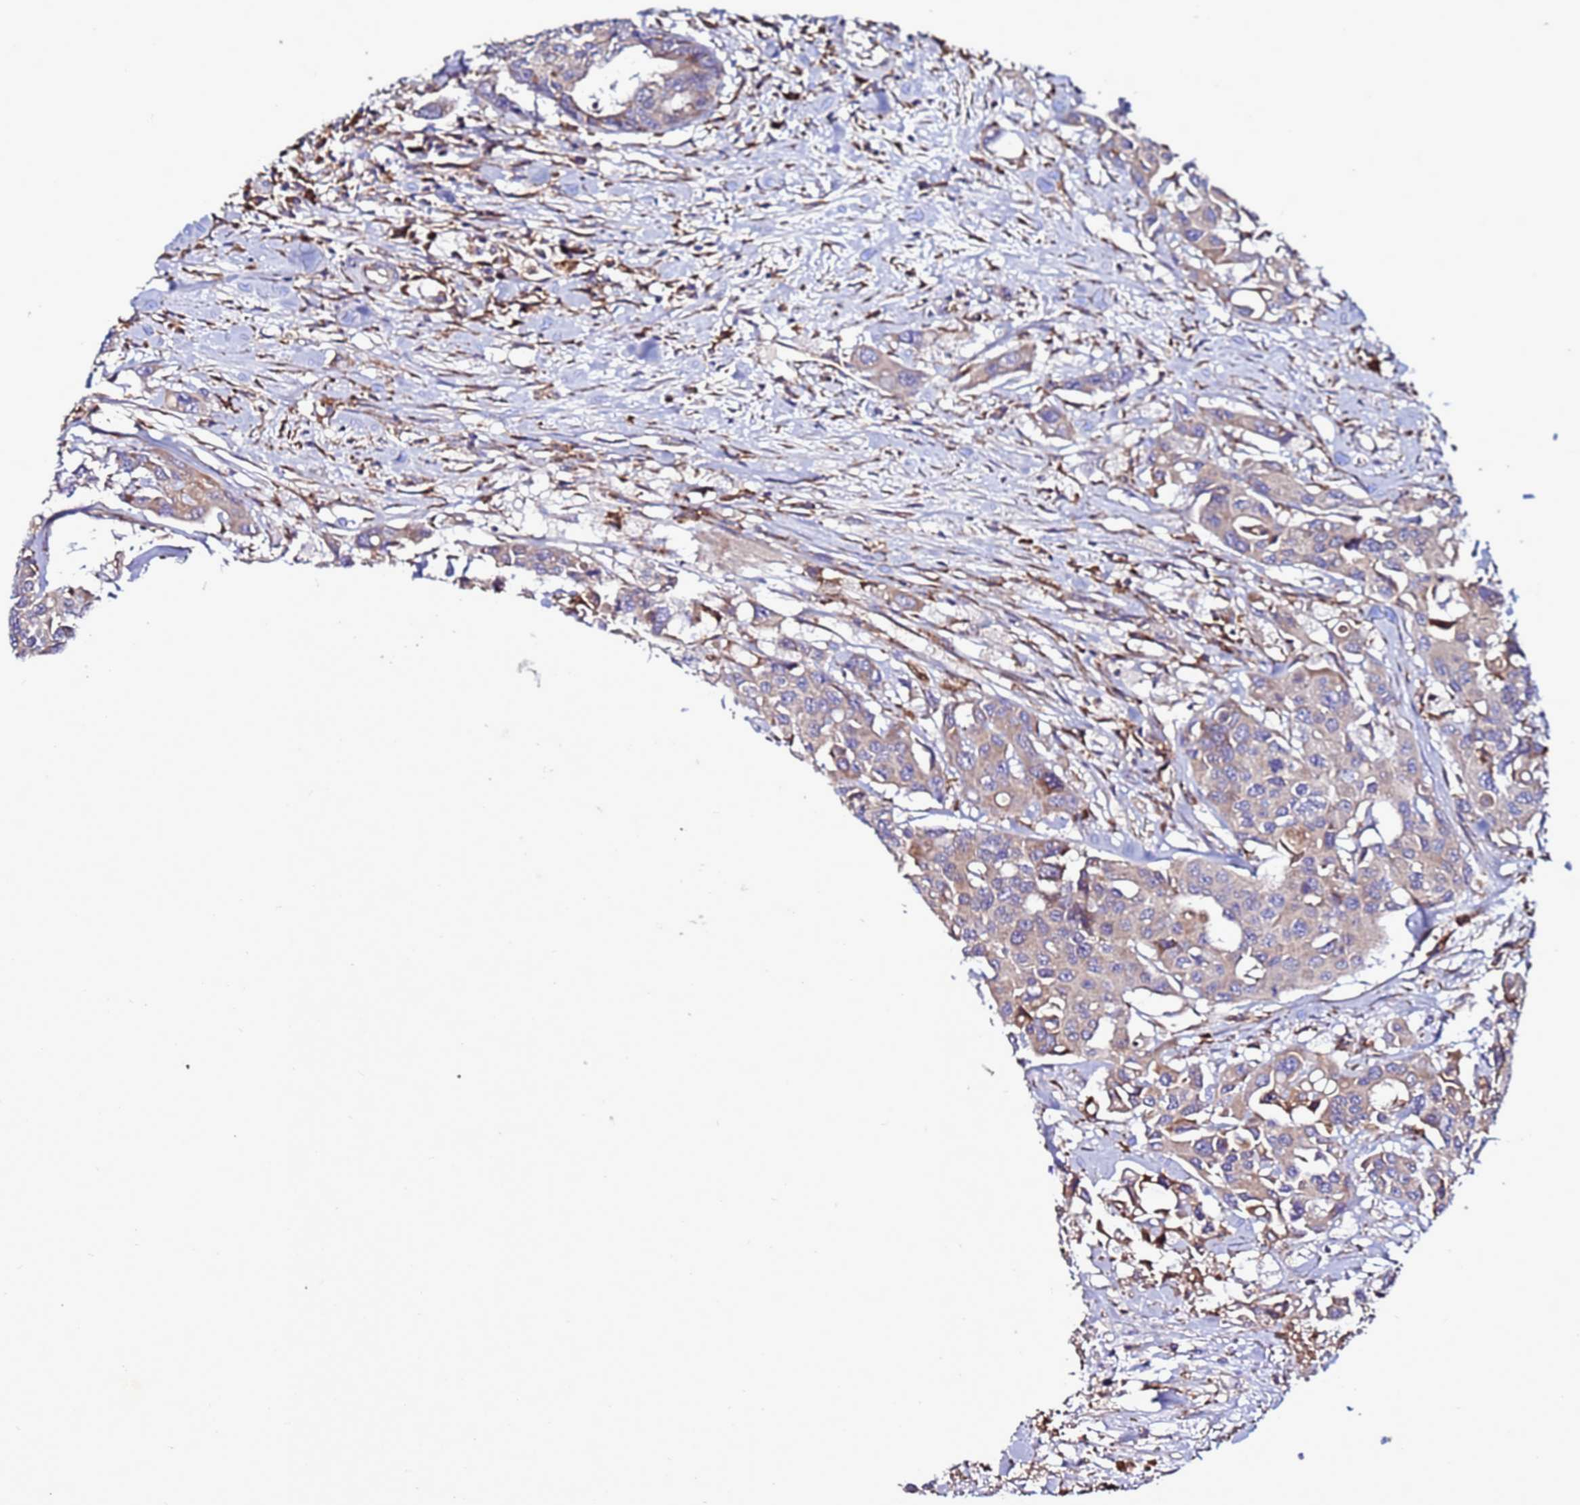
{"staining": {"intensity": "moderate", "quantity": "<25%", "location": "cytoplasmic/membranous"}, "tissue": "colorectal cancer", "cell_type": "Tumor cells", "image_type": "cancer", "snomed": [{"axis": "morphology", "description": "Adenocarcinoma, NOS"}, {"axis": "topography", "description": "Colon"}], "caption": "There is low levels of moderate cytoplasmic/membranous expression in tumor cells of colorectal cancer, as demonstrated by immunohistochemical staining (brown color).", "gene": "ANTKMT", "patient": {"sex": "male", "age": 77}}